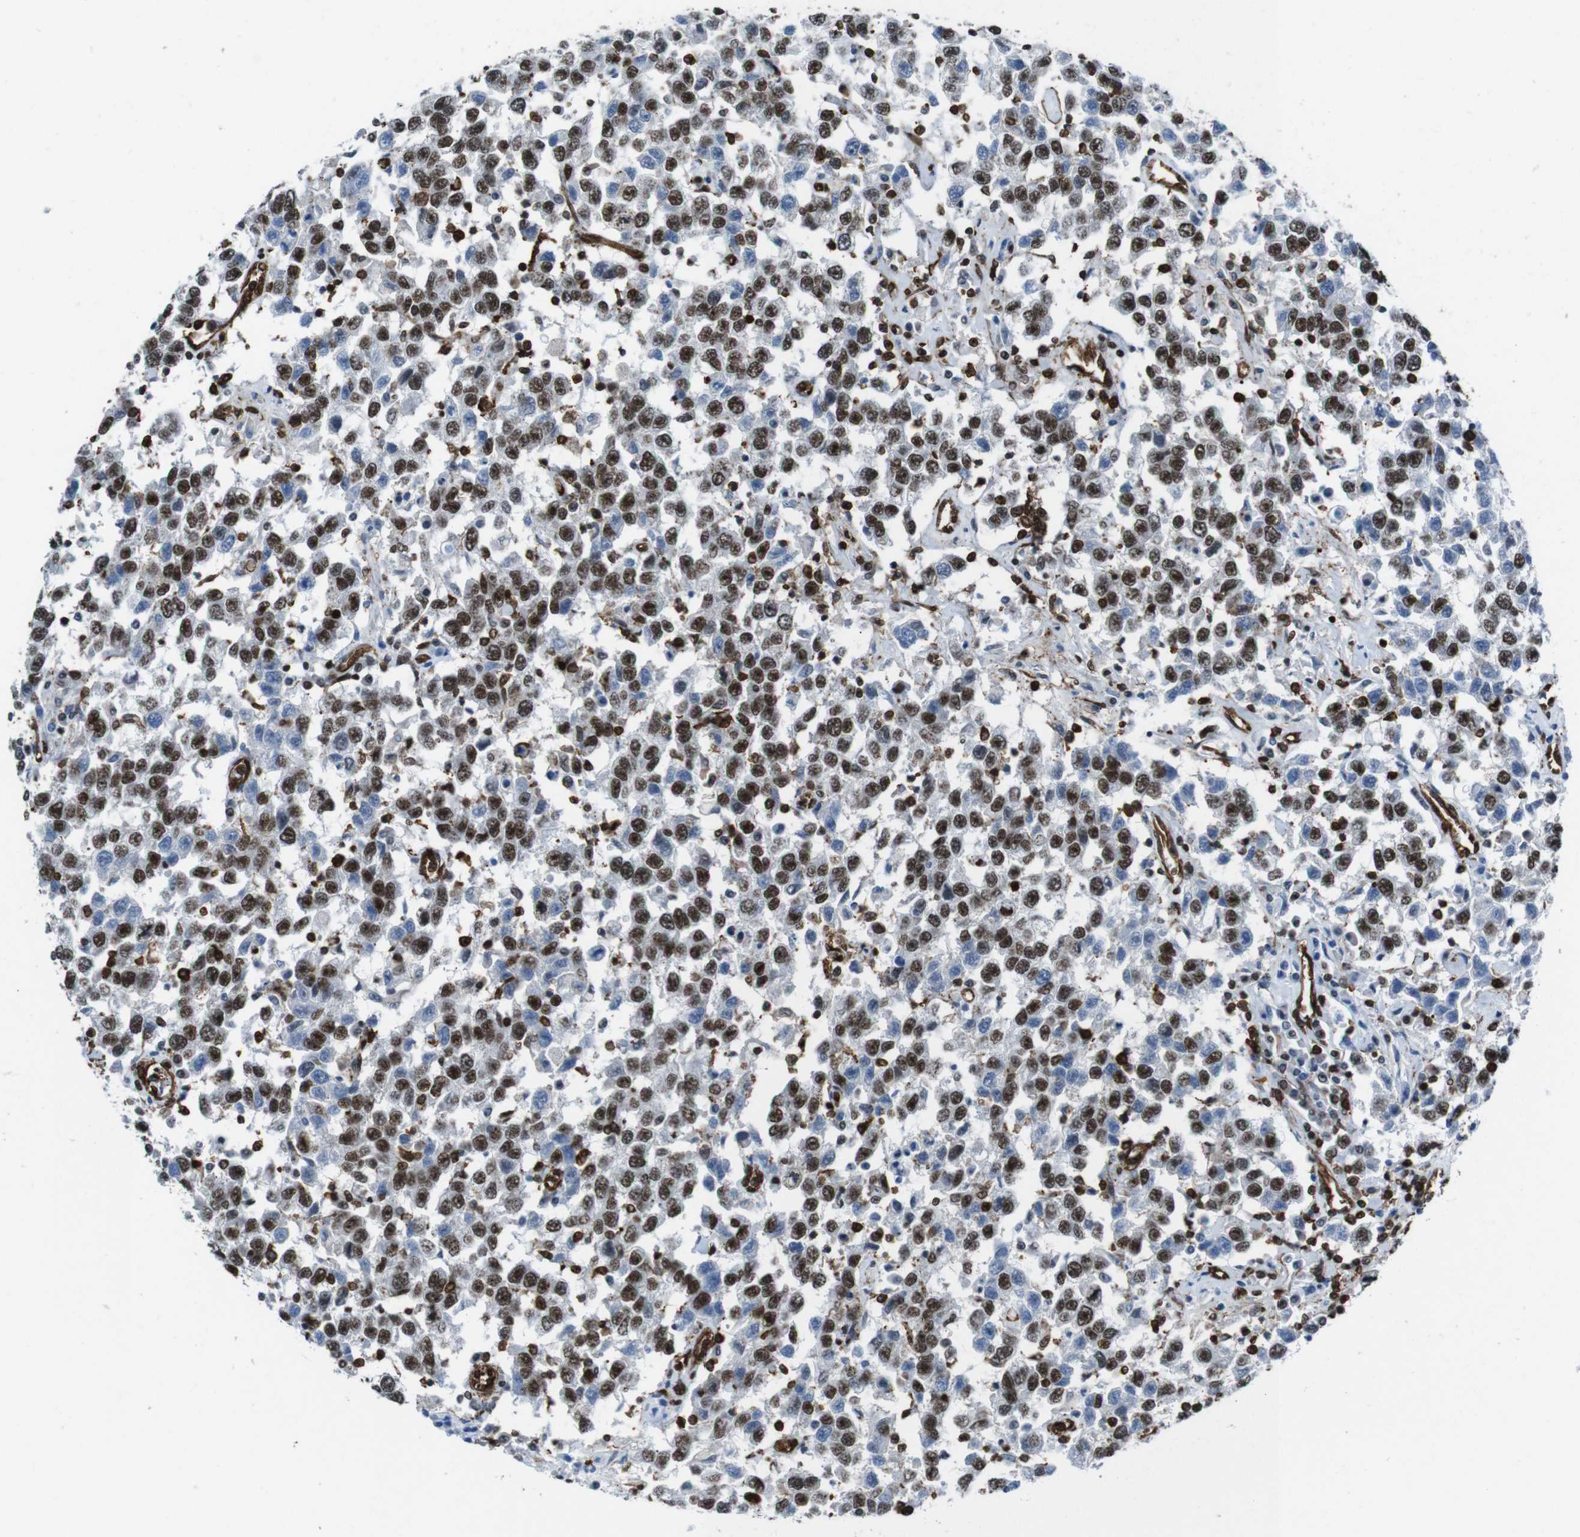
{"staining": {"intensity": "strong", "quantity": ">75%", "location": "nuclear"}, "tissue": "testis cancer", "cell_type": "Tumor cells", "image_type": "cancer", "snomed": [{"axis": "morphology", "description": "Seminoma, NOS"}, {"axis": "topography", "description": "Testis"}], "caption": "Immunohistochemical staining of human testis cancer (seminoma) demonstrates strong nuclear protein staining in approximately >75% of tumor cells. (DAB (3,3'-diaminobenzidine) IHC with brightfield microscopy, high magnification).", "gene": "HNRNPU", "patient": {"sex": "male", "age": 41}}